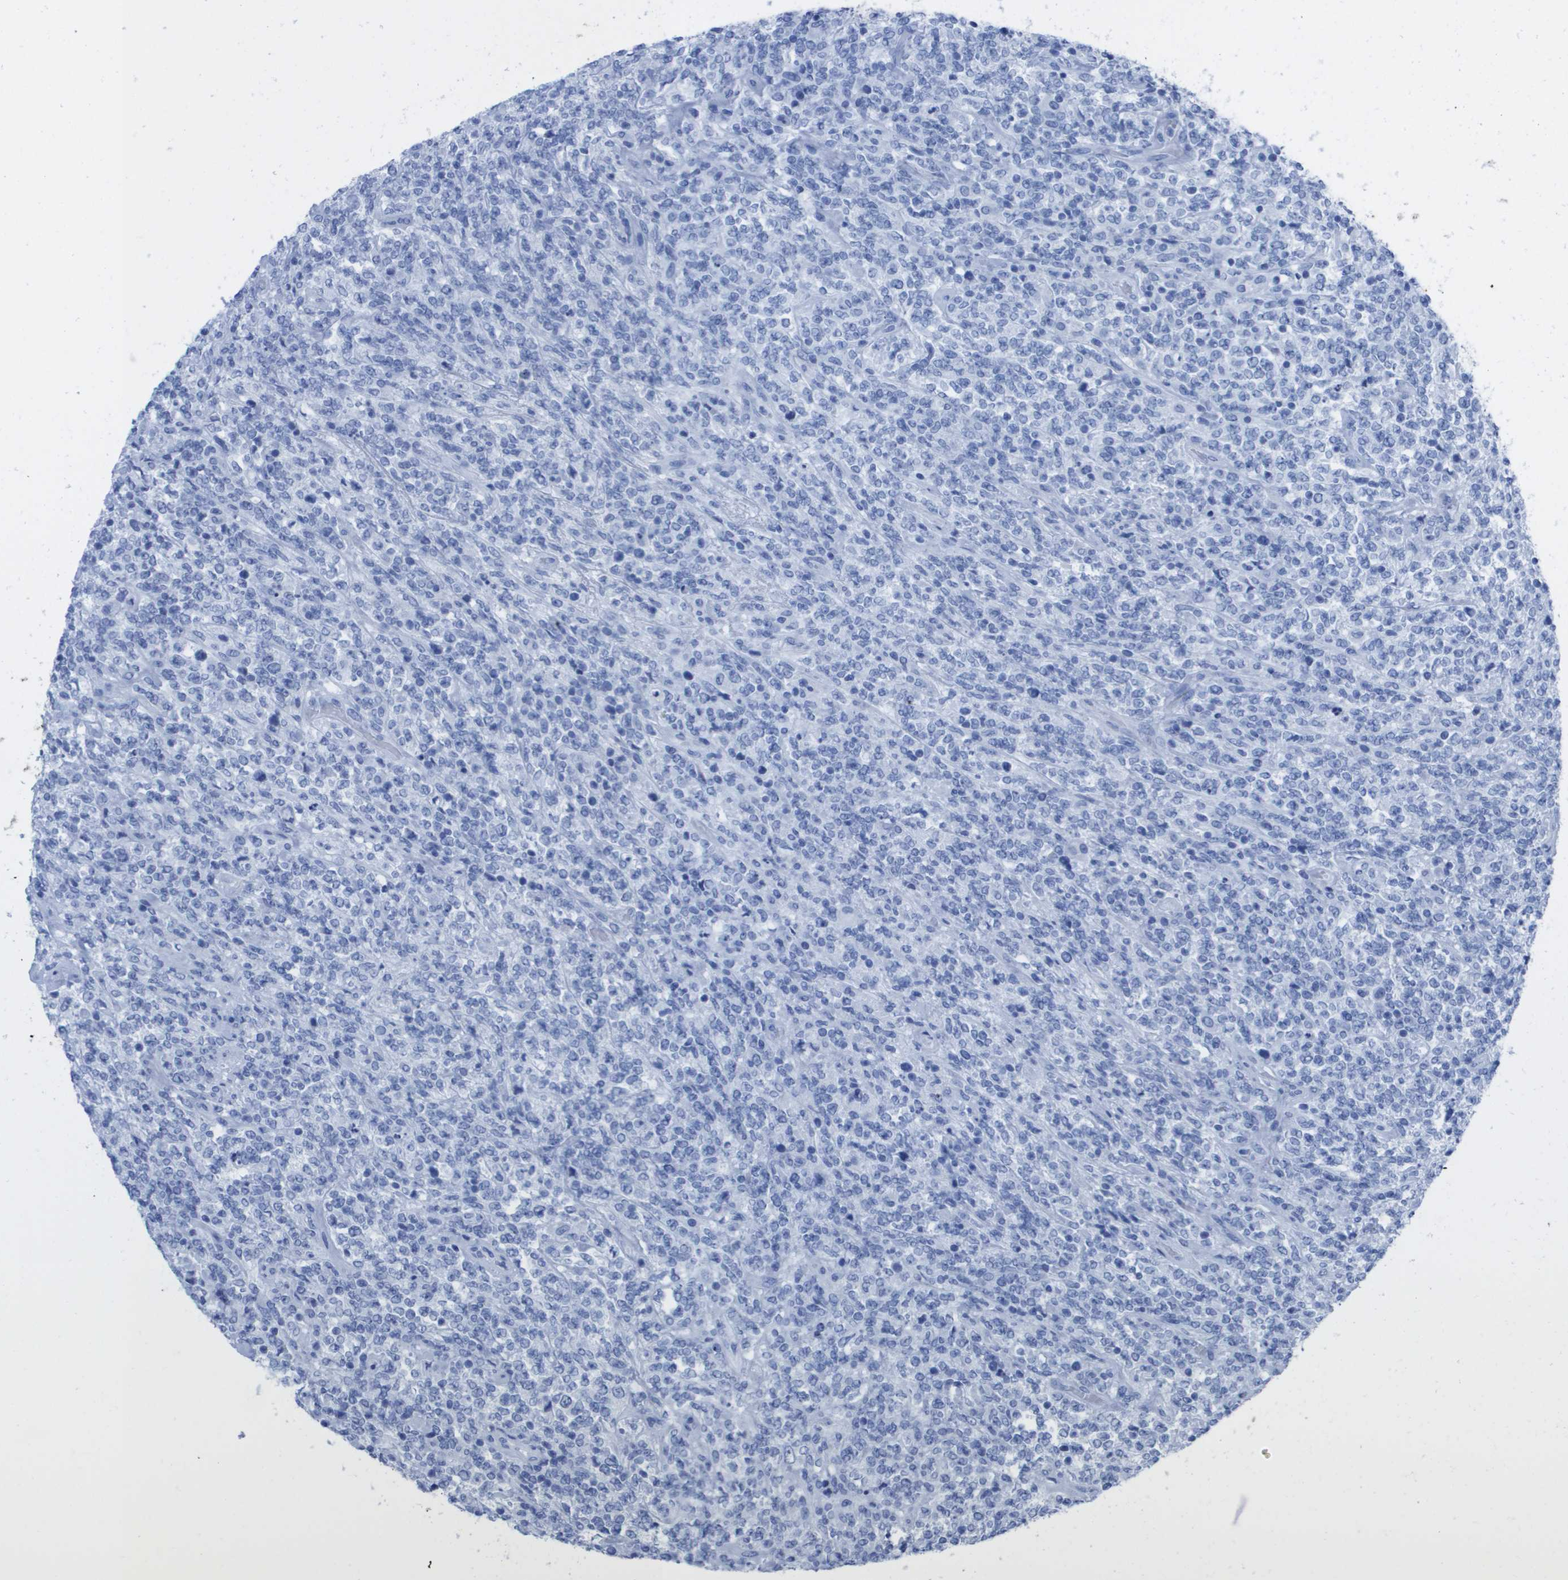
{"staining": {"intensity": "negative", "quantity": "none", "location": "none"}, "tissue": "lymphoma", "cell_type": "Tumor cells", "image_type": "cancer", "snomed": [{"axis": "morphology", "description": "Malignant lymphoma, non-Hodgkin's type, High grade"}, {"axis": "topography", "description": "Soft tissue"}], "caption": "The IHC image has no significant staining in tumor cells of lymphoma tissue.", "gene": "KCNA3", "patient": {"sex": "male", "age": 18}}